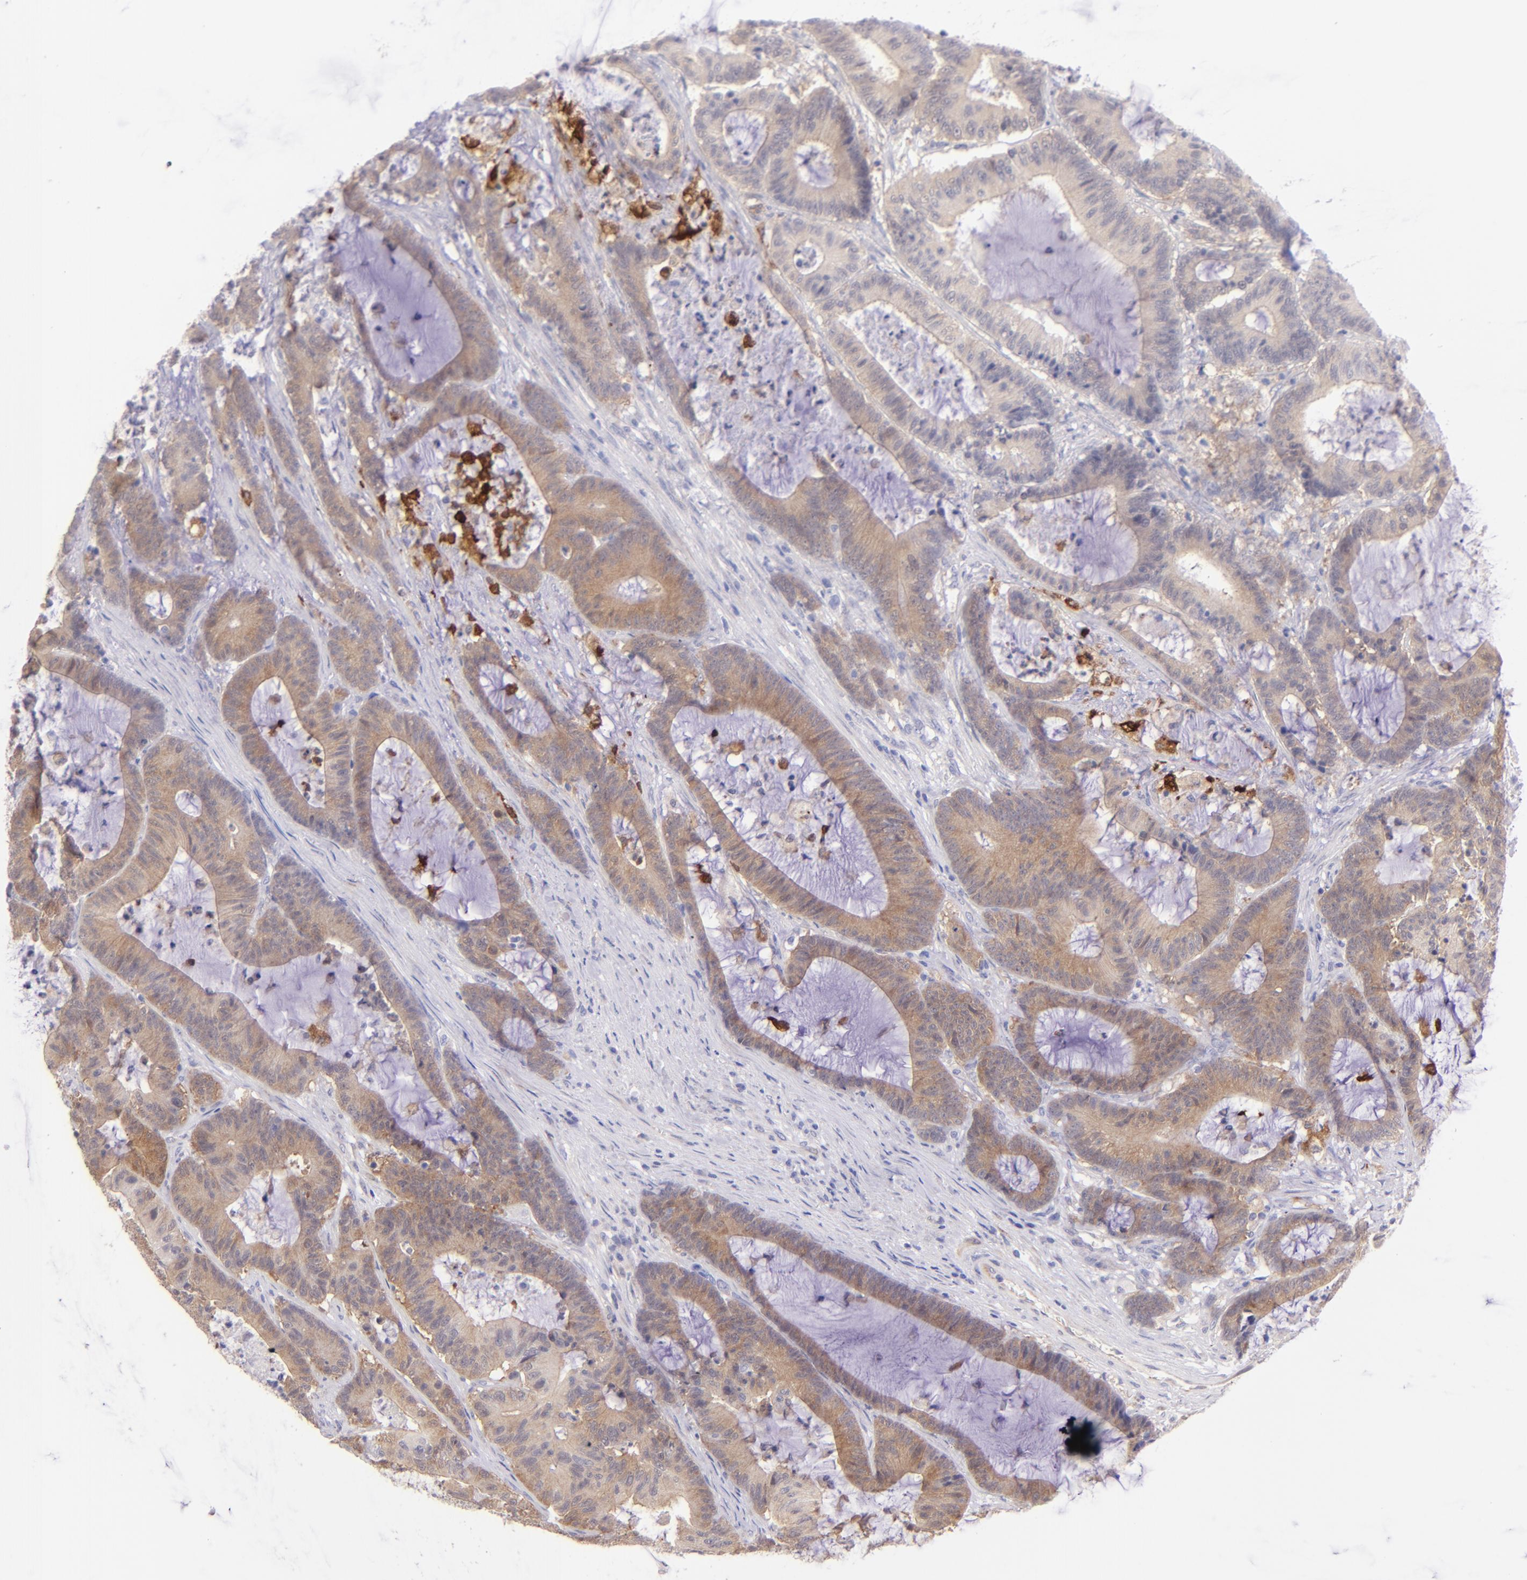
{"staining": {"intensity": "moderate", "quantity": ">75%", "location": "cytoplasmic/membranous"}, "tissue": "colorectal cancer", "cell_type": "Tumor cells", "image_type": "cancer", "snomed": [{"axis": "morphology", "description": "Adenocarcinoma, NOS"}, {"axis": "topography", "description": "Colon"}], "caption": "Tumor cells display moderate cytoplasmic/membranous positivity in about >75% of cells in colorectal cancer (adenocarcinoma).", "gene": "SH2D4A", "patient": {"sex": "female", "age": 84}}